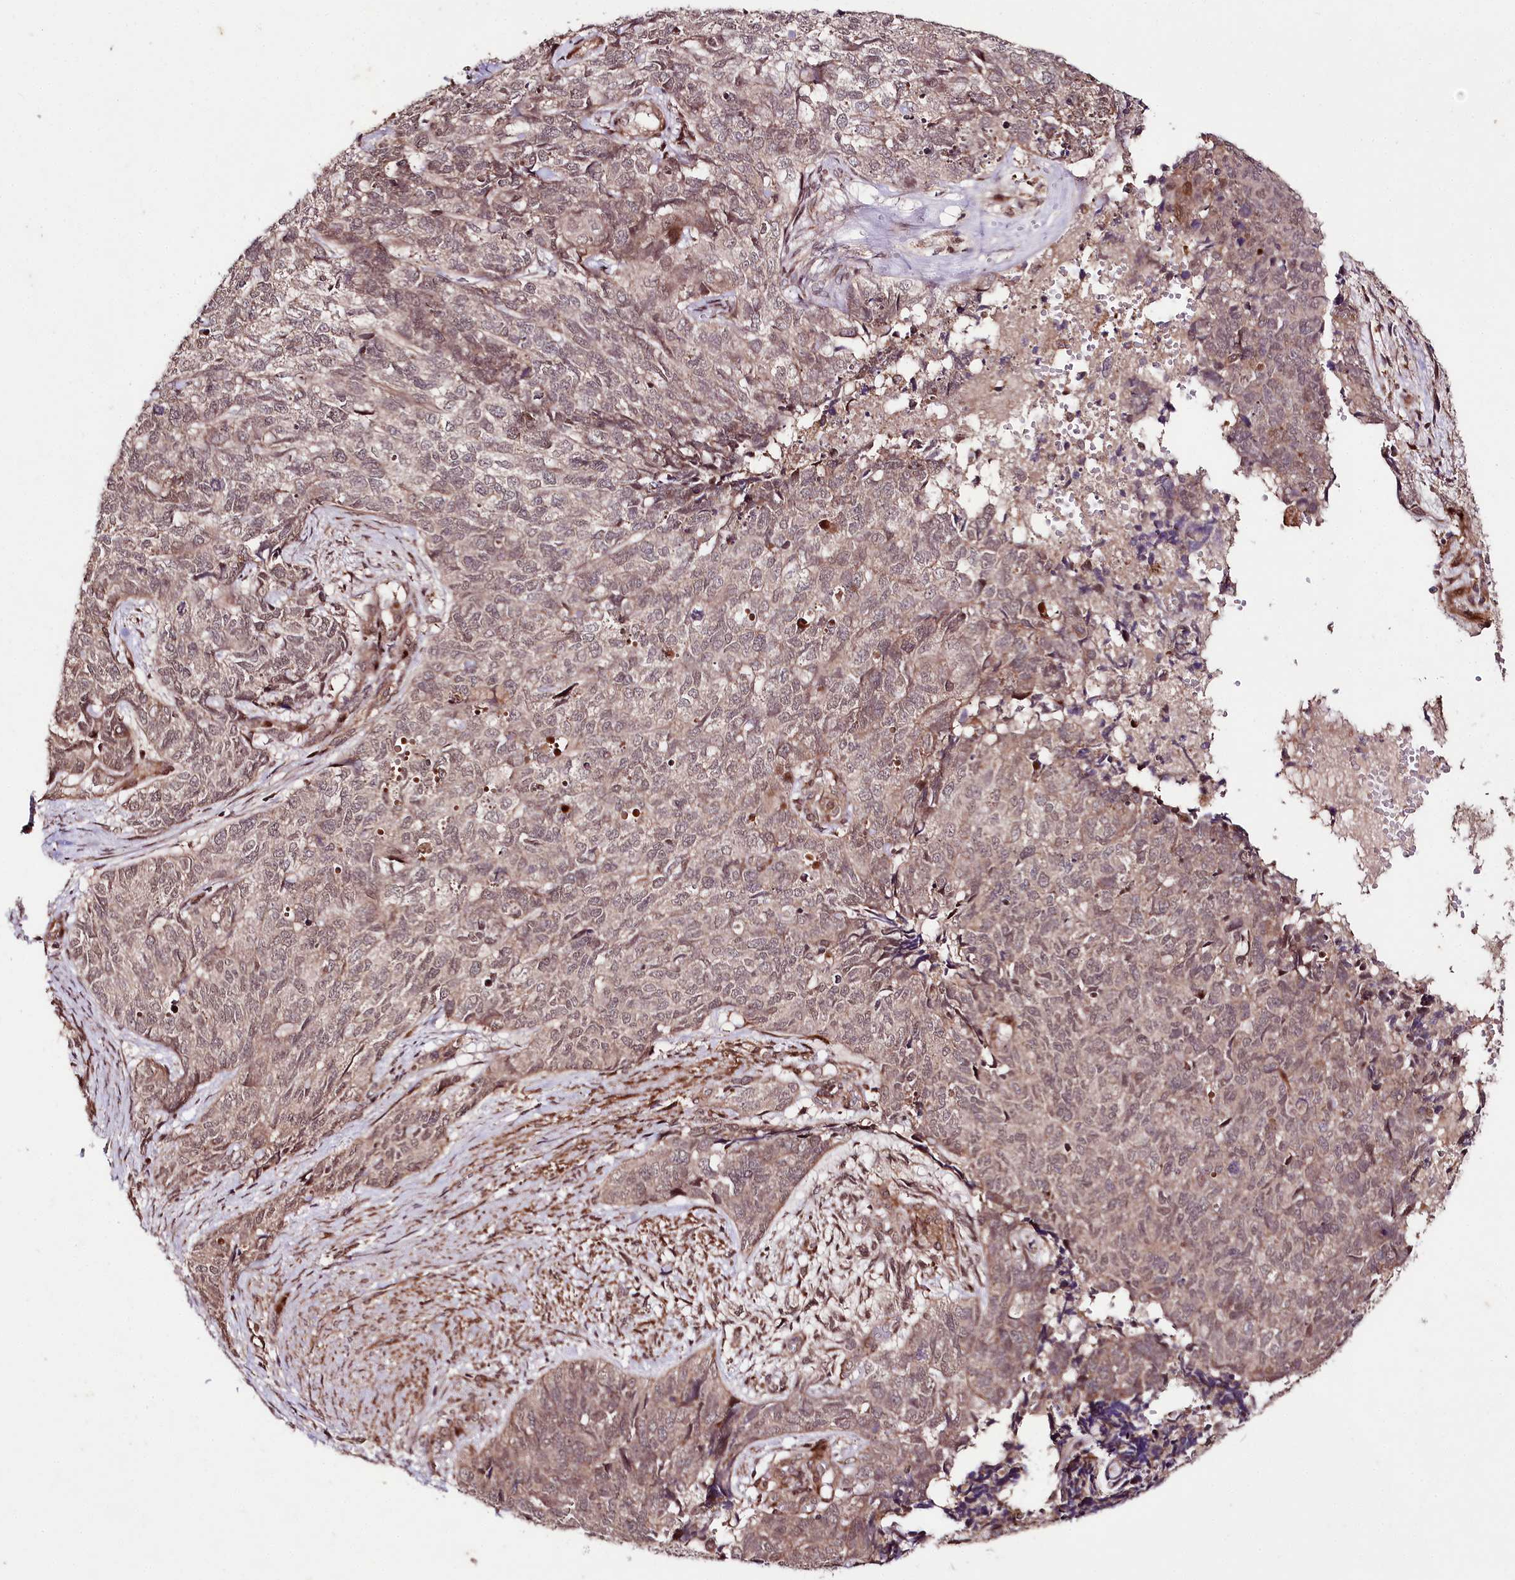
{"staining": {"intensity": "moderate", "quantity": "<25%", "location": "cytoplasmic/membranous,nuclear"}, "tissue": "cervical cancer", "cell_type": "Tumor cells", "image_type": "cancer", "snomed": [{"axis": "morphology", "description": "Squamous cell carcinoma, NOS"}, {"axis": "topography", "description": "Cervix"}], "caption": "Moderate cytoplasmic/membranous and nuclear staining is identified in about <25% of tumor cells in cervical cancer (squamous cell carcinoma).", "gene": "PHLDB1", "patient": {"sex": "female", "age": 63}}